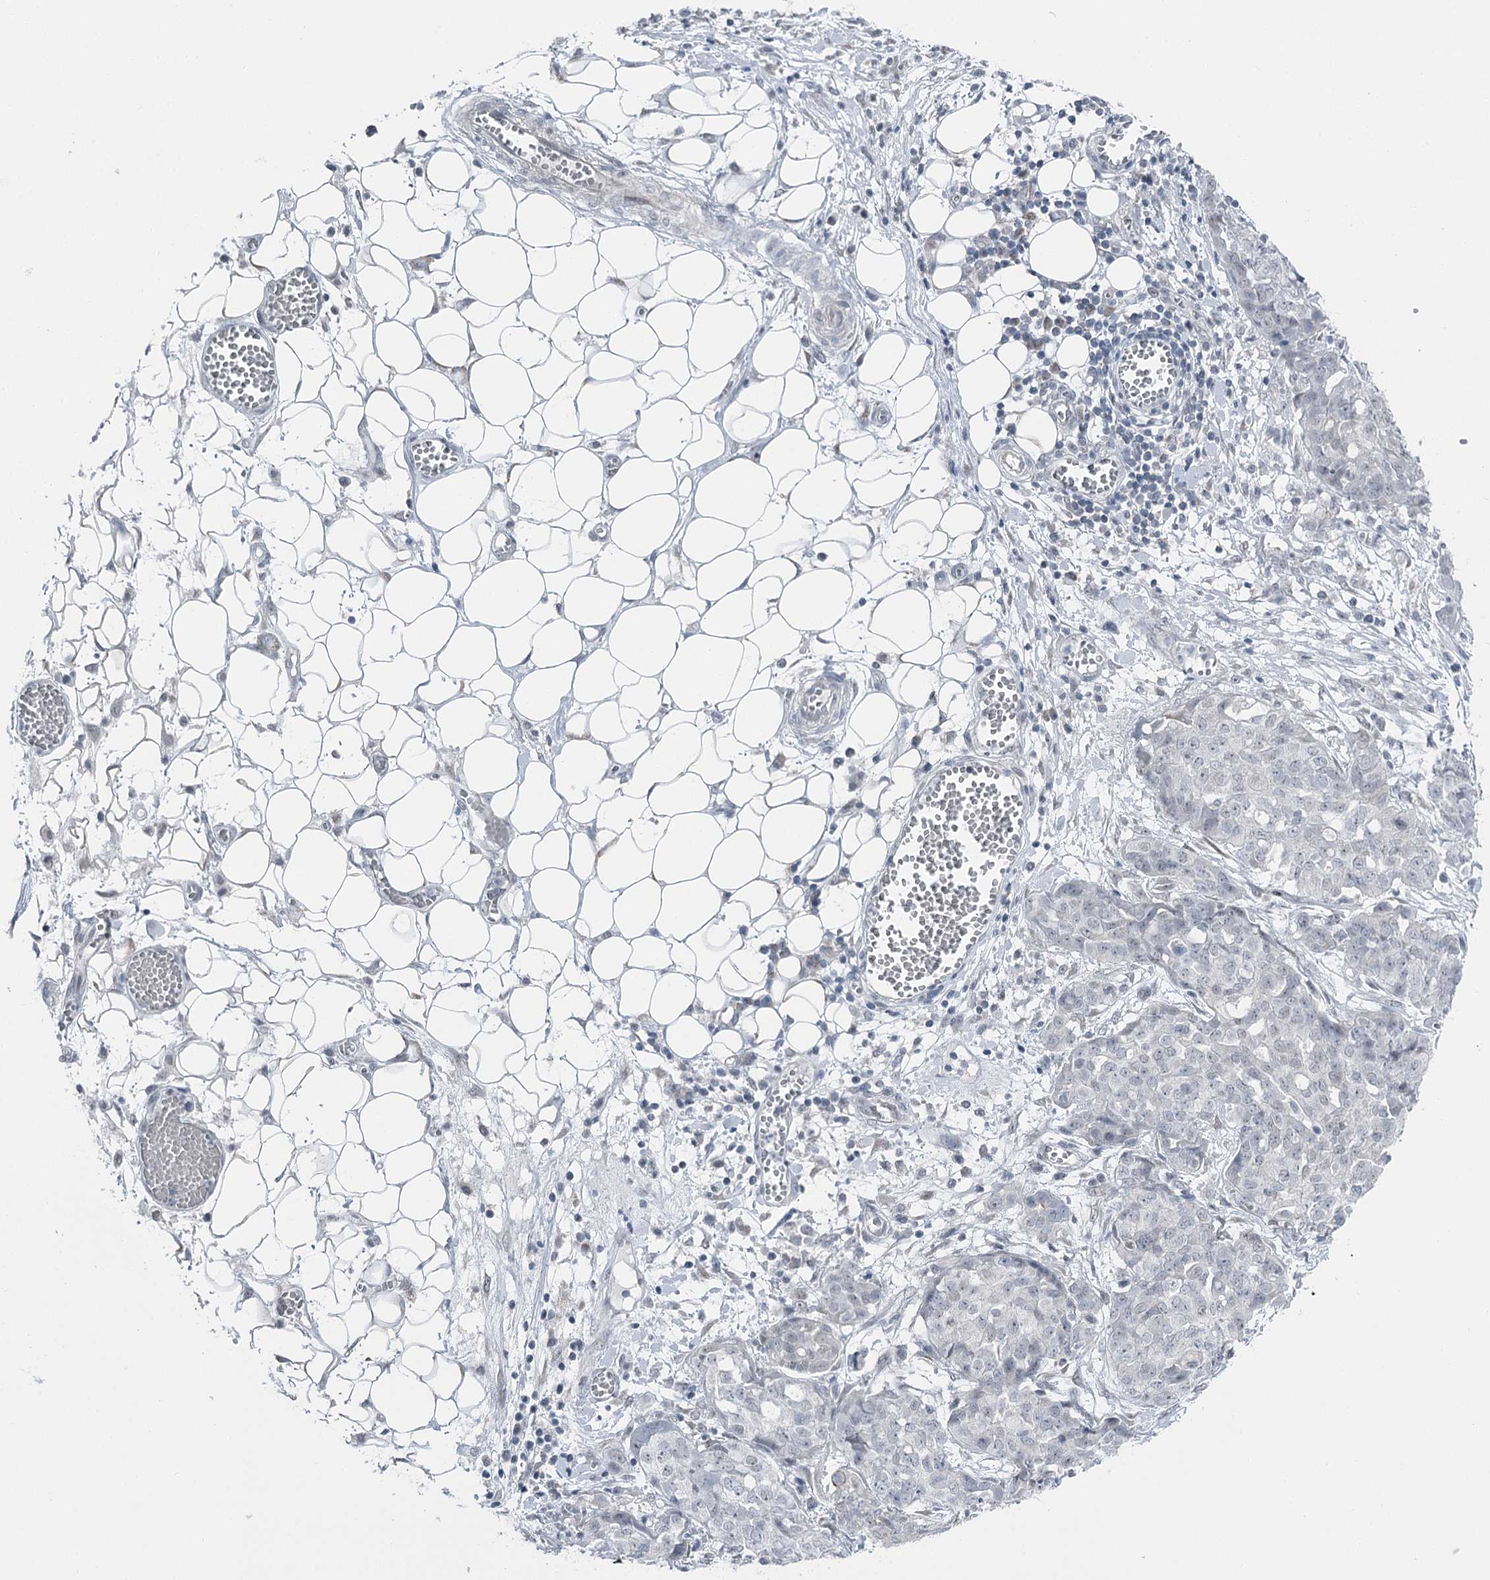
{"staining": {"intensity": "negative", "quantity": "none", "location": "none"}, "tissue": "ovarian cancer", "cell_type": "Tumor cells", "image_type": "cancer", "snomed": [{"axis": "morphology", "description": "Cystadenocarcinoma, serous, NOS"}, {"axis": "topography", "description": "Soft tissue"}, {"axis": "topography", "description": "Ovary"}], "caption": "Human ovarian serous cystadenocarcinoma stained for a protein using immunohistochemistry demonstrates no positivity in tumor cells.", "gene": "STEEP1", "patient": {"sex": "female", "age": 57}}